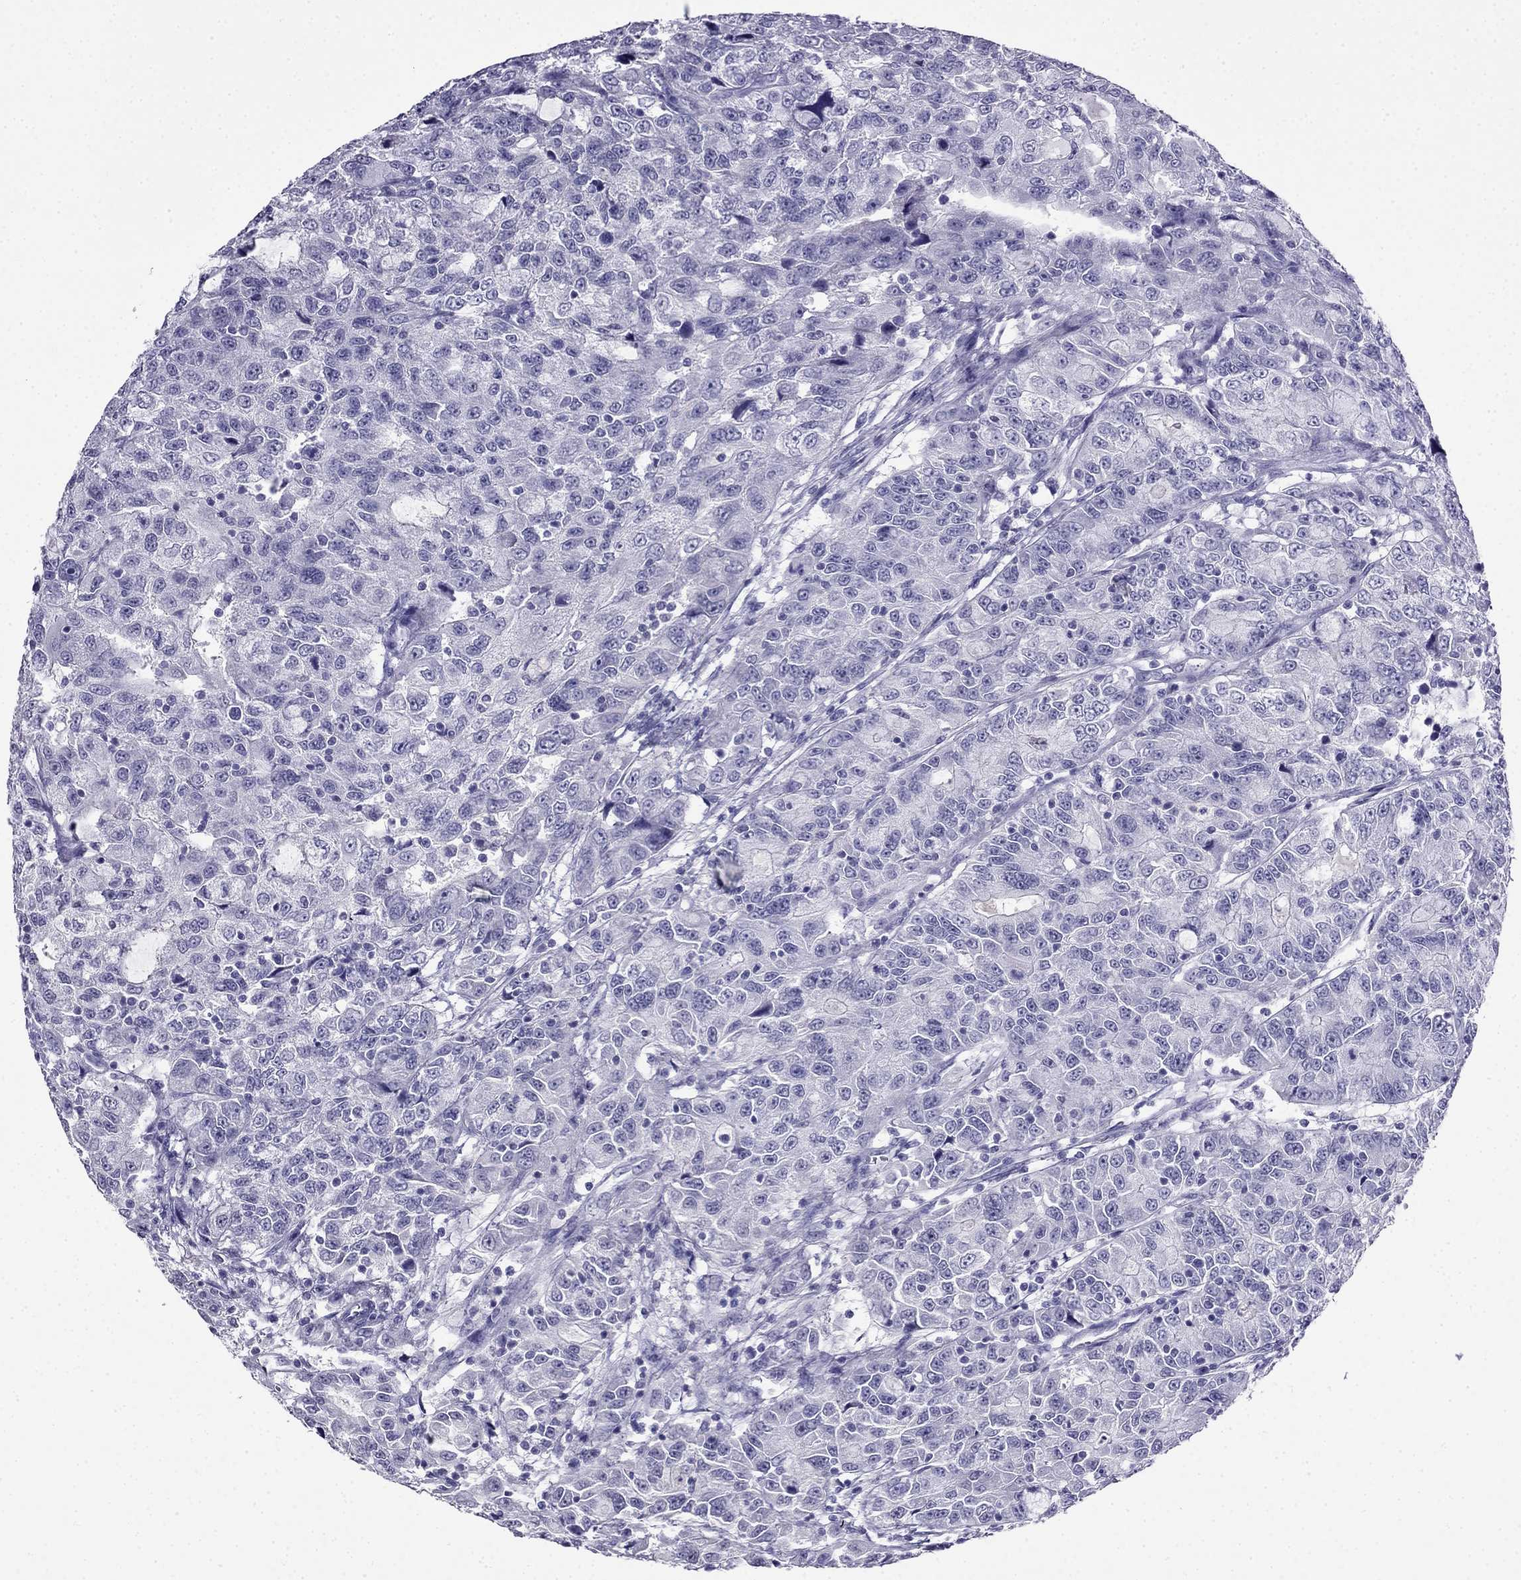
{"staining": {"intensity": "negative", "quantity": "none", "location": "none"}, "tissue": "urothelial cancer", "cell_type": "Tumor cells", "image_type": "cancer", "snomed": [{"axis": "morphology", "description": "Urothelial carcinoma, NOS"}, {"axis": "morphology", "description": "Urothelial carcinoma, High grade"}, {"axis": "topography", "description": "Urinary bladder"}], "caption": "A high-resolution photomicrograph shows immunohistochemistry (IHC) staining of urothelial cancer, which demonstrates no significant expression in tumor cells.", "gene": "CDHR4", "patient": {"sex": "female", "age": 73}}